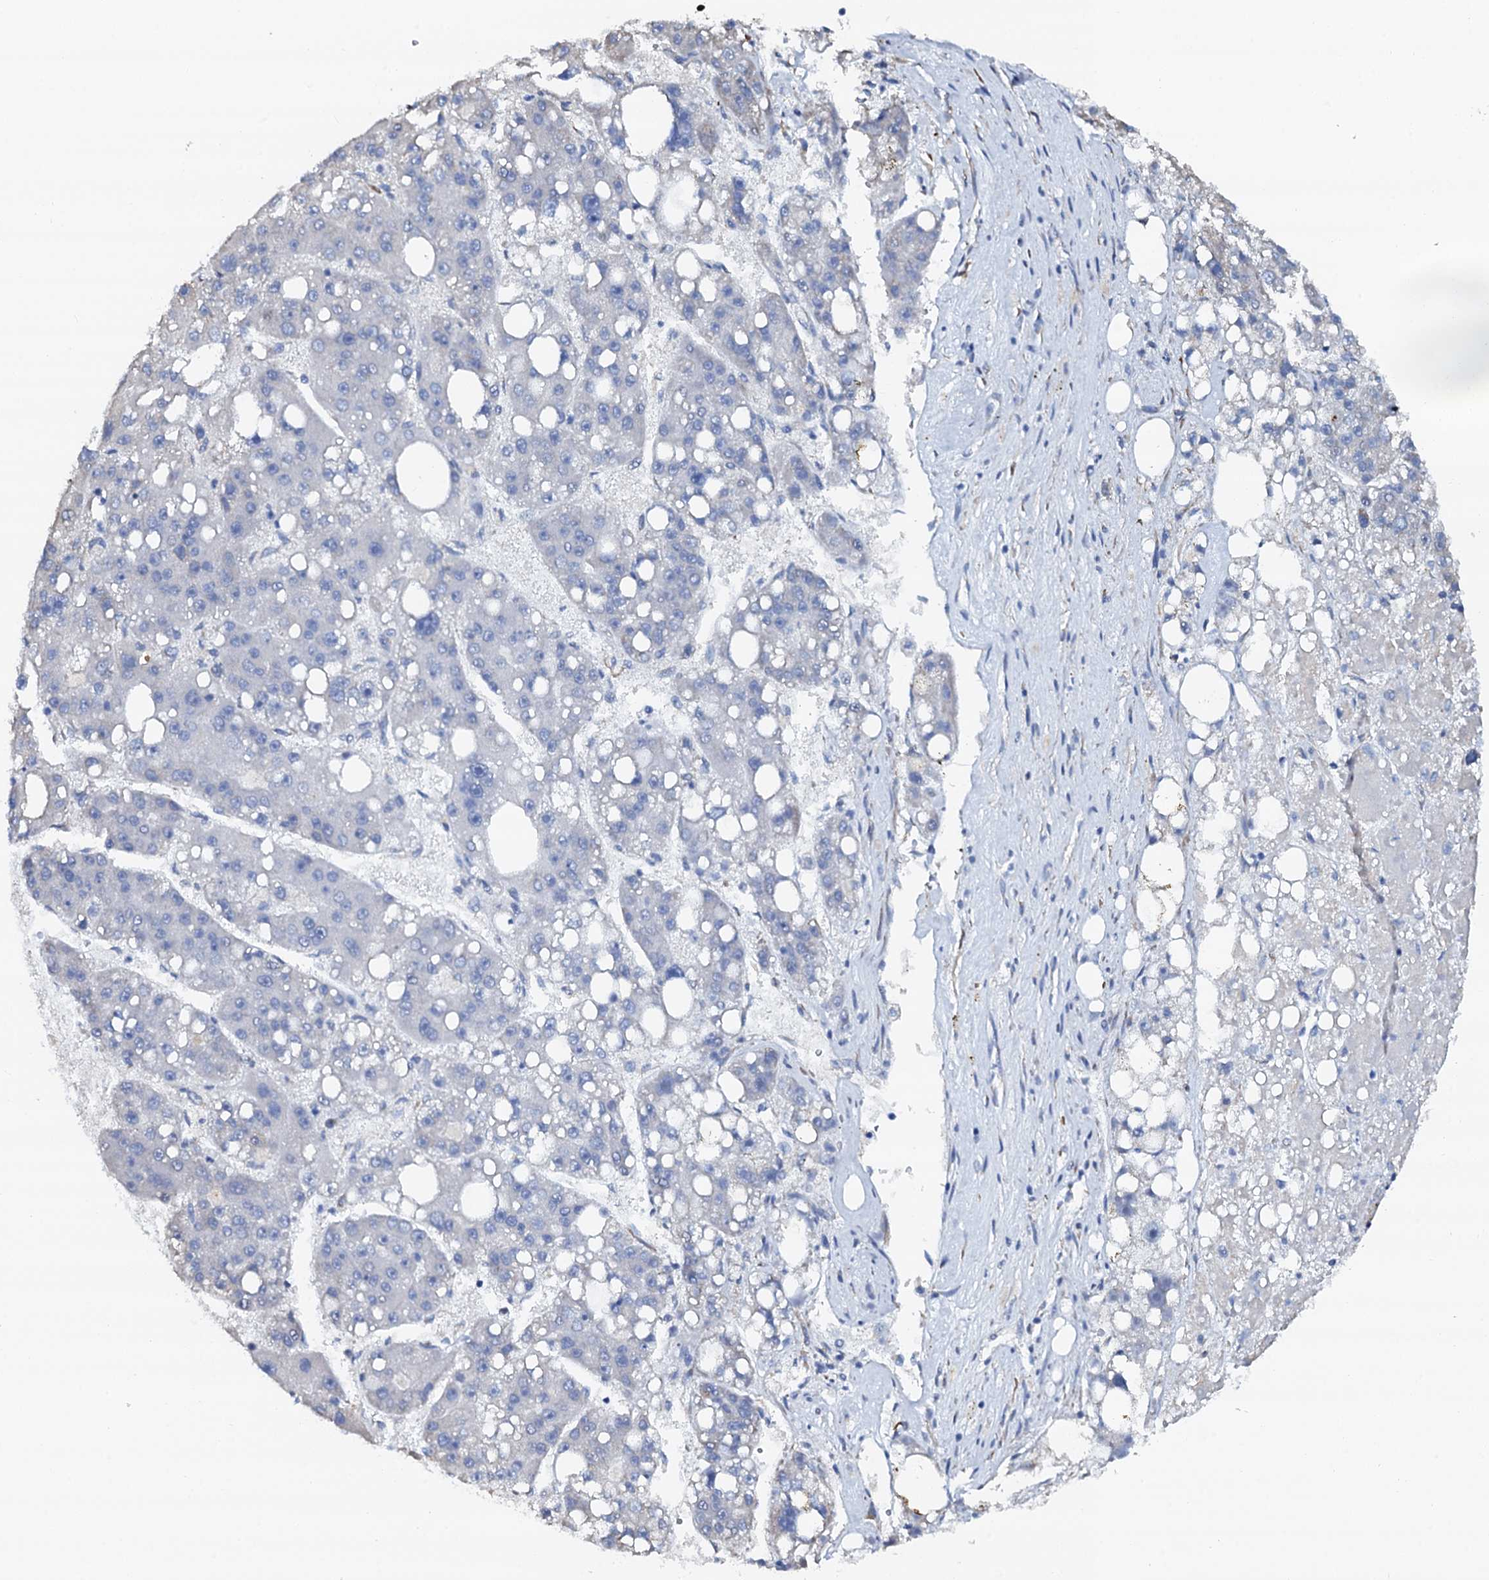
{"staining": {"intensity": "negative", "quantity": "none", "location": "none"}, "tissue": "liver cancer", "cell_type": "Tumor cells", "image_type": "cancer", "snomed": [{"axis": "morphology", "description": "Carcinoma, Hepatocellular, NOS"}, {"axis": "topography", "description": "Liver"}], "caption": "Tumor cells are negative for protein expression in human liver cancer.", "gene": "AKAP3", "patient": {"sex": "female", "age": 61}}